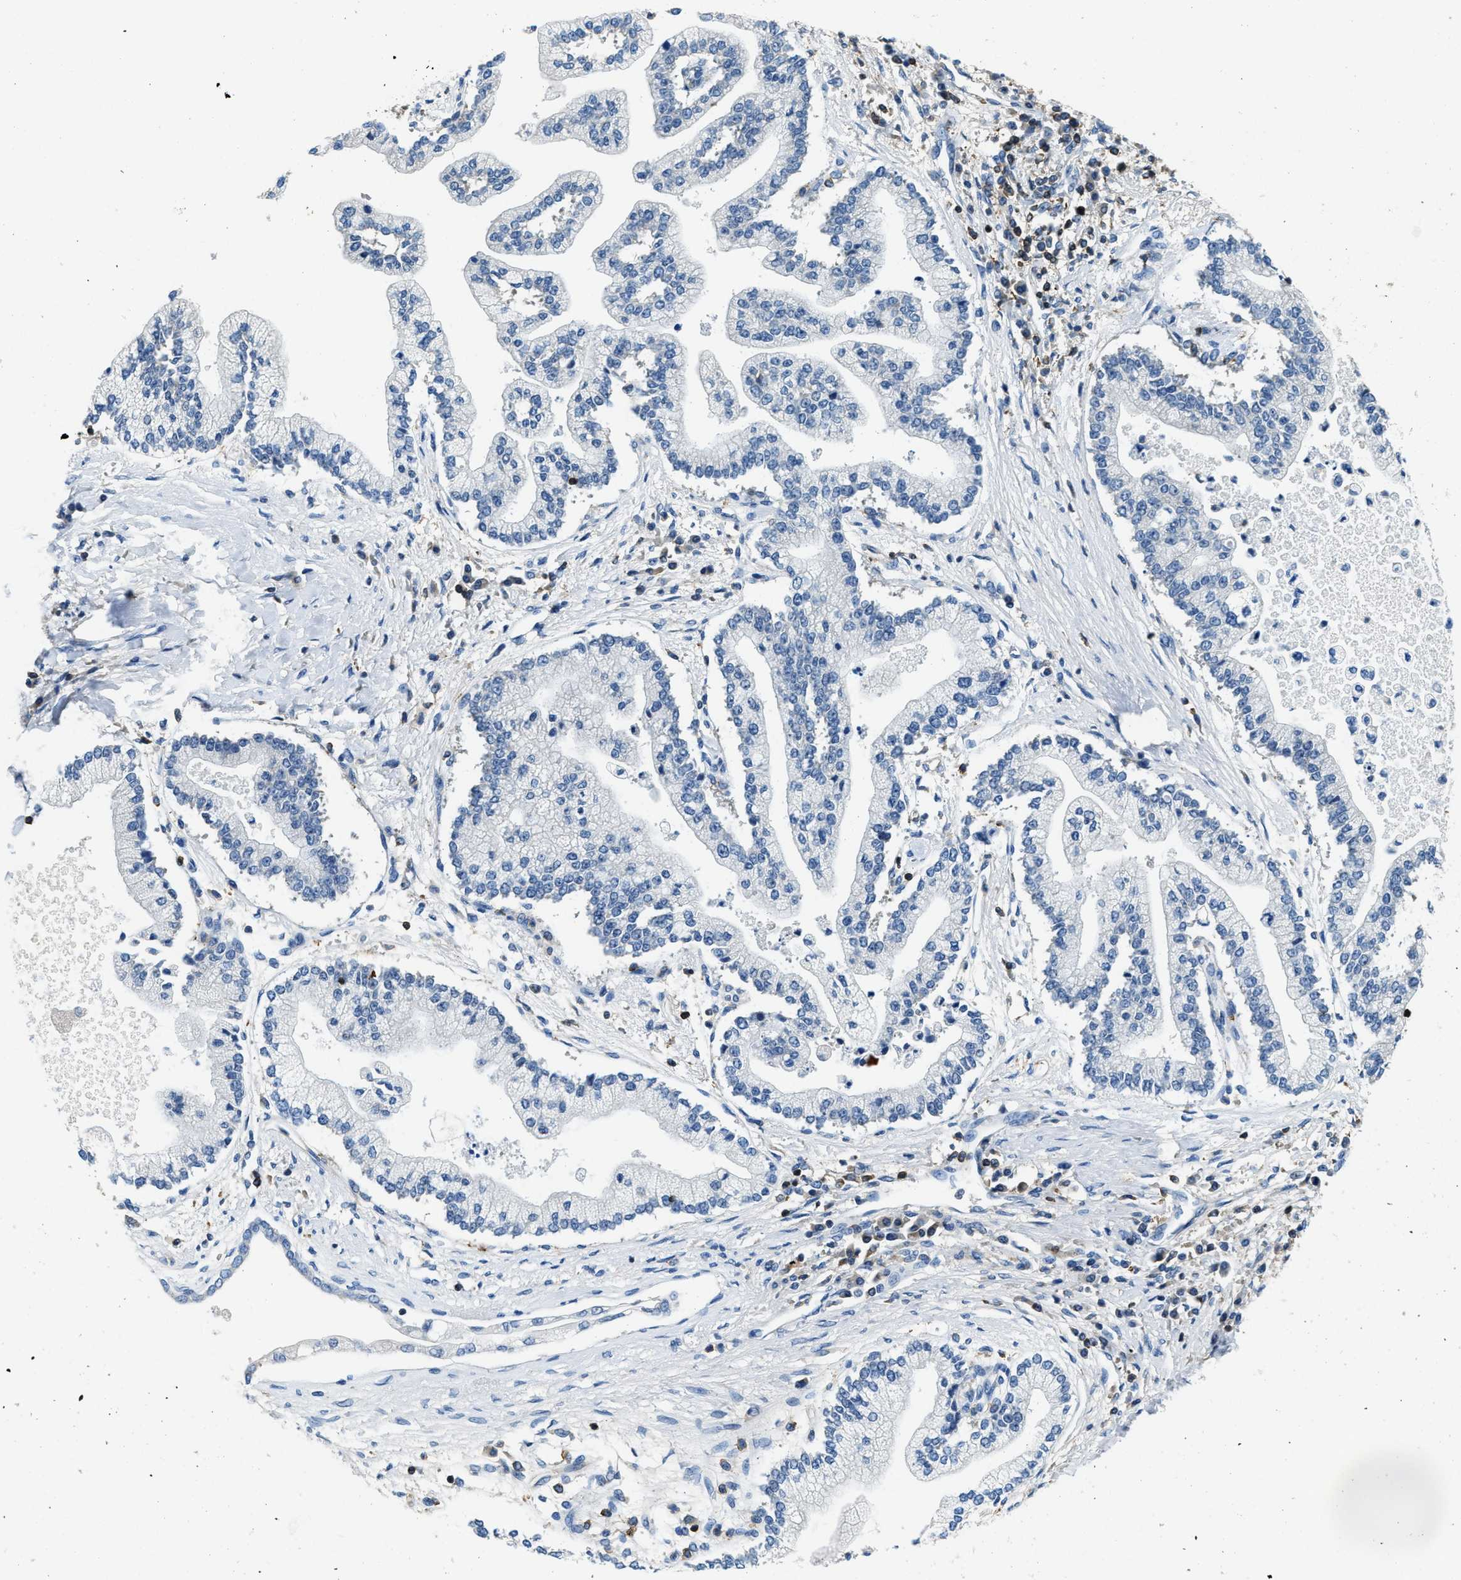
{"staining": {"intensity": "negative", "quantity": "none", "location": "none"}, "tissue": "liver cancer", "cell_type": "Tumor cells", "image_type": "cancer", "snomed": [{"axis": "morphology", "description": "Cholangiocarcinoma"}, {"axis": "topography", "description": "Liver"}], "caption": "This image is of cholangiocarcinoma (liver) stained with immunohistochemistry (IHC) to label a protein in brown with the nuclei are counter-stained blue. There is no expression in tumor cells.", "gene": "MYO1G", "patient": {"sex": "male", "age": 50}}